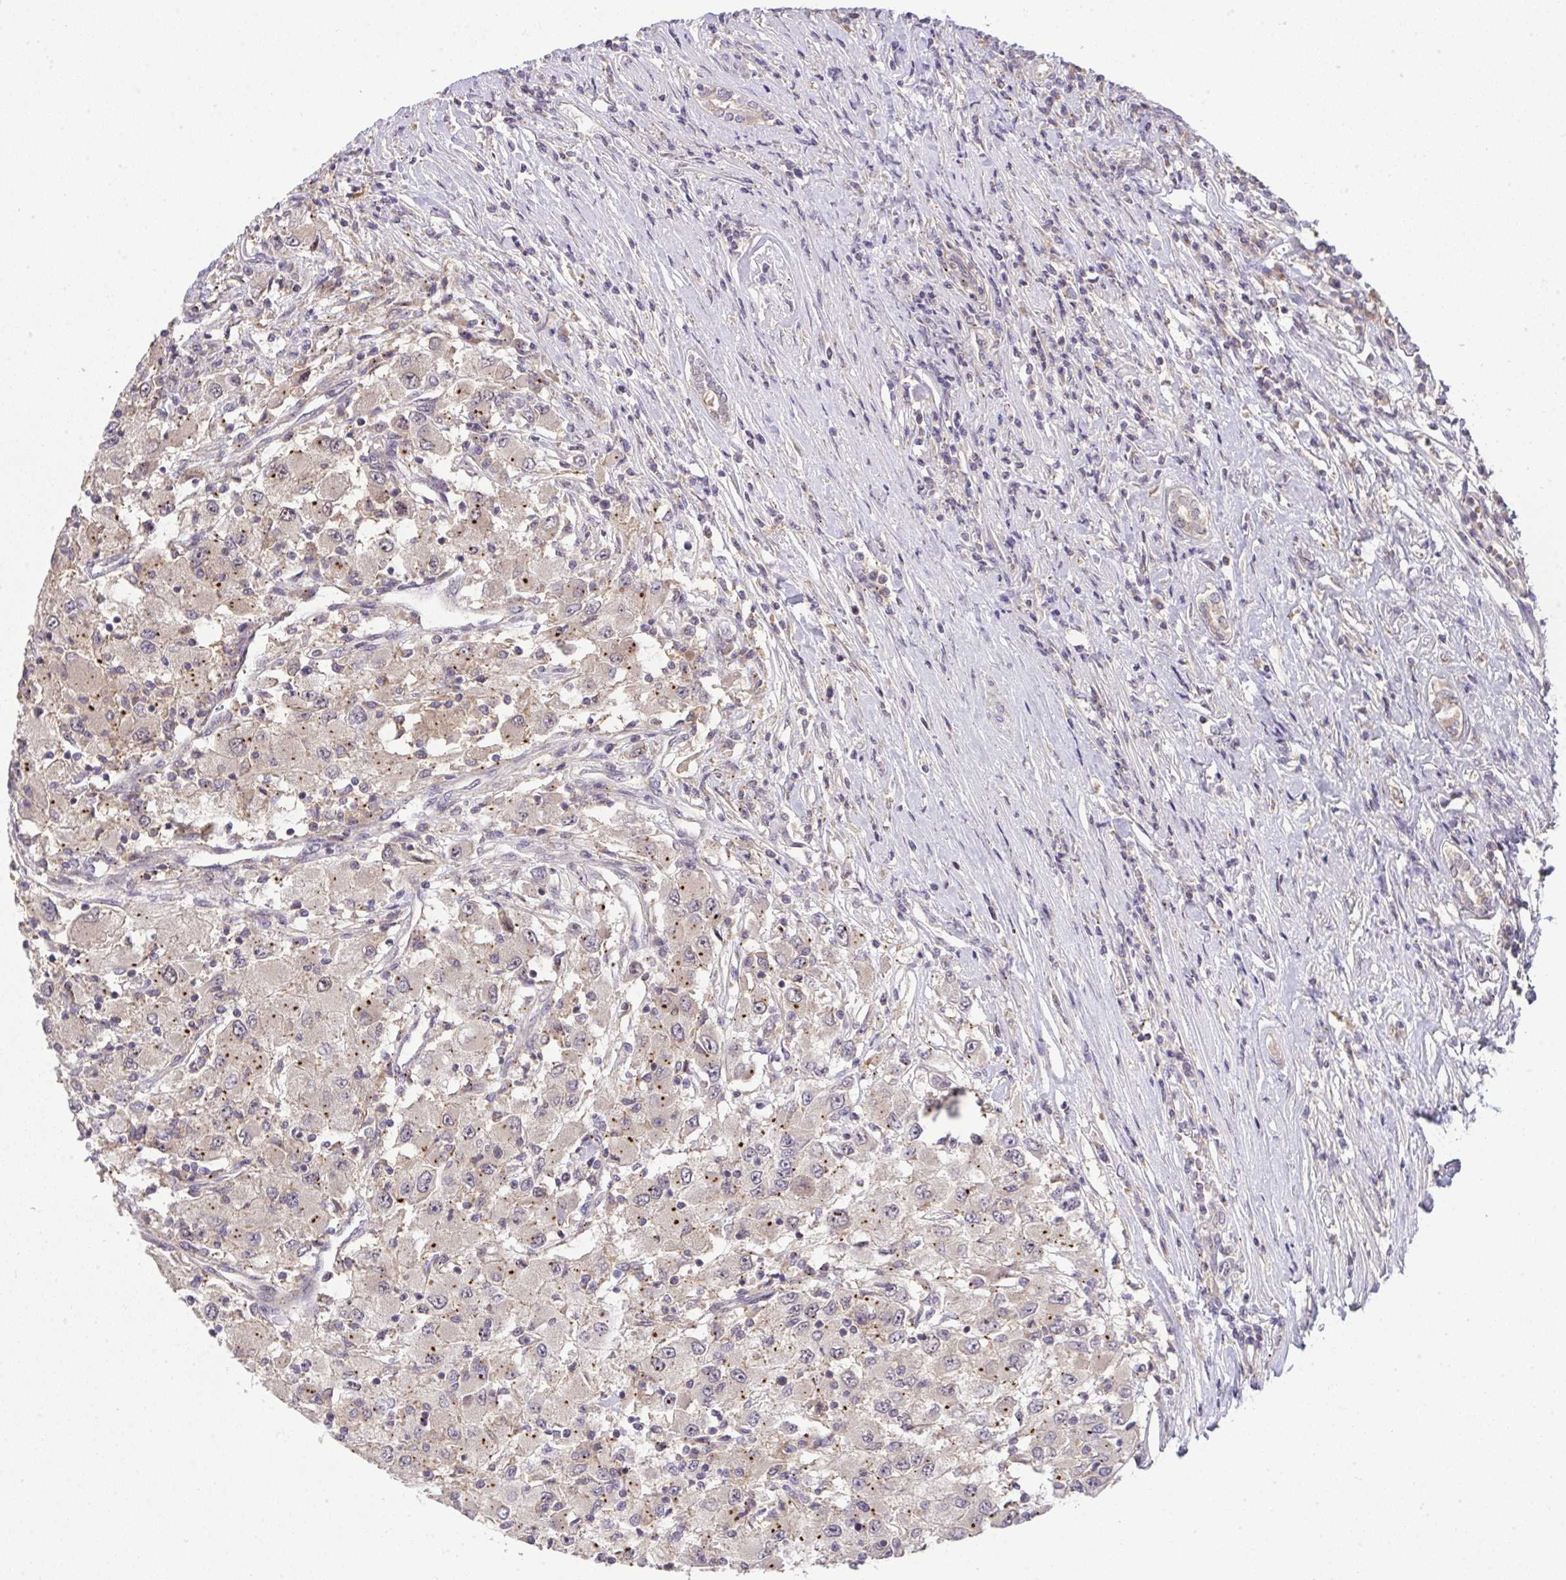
{"staining": {"intensity": "weak", "quantity": "25%-75%", "location": "cytoplasmic/membranous"}, "tissue": "renal cancer", "cell_type": "Tumor cells", "image_type": "cancer", "snomed": [{"axis": "morphology", "description": "Adenocarcinoma, NOS"}, {"axis": "topography", "description": "Kidney"}], "caption": "Renal cancer stained for a protein (brown) demonstrates weak cytoplasmic/membranous positive expression in approximately 25%-75% of tumor cells.", "gene": "SLC9A6", "patient": {"sex": "female", "age": 67}}